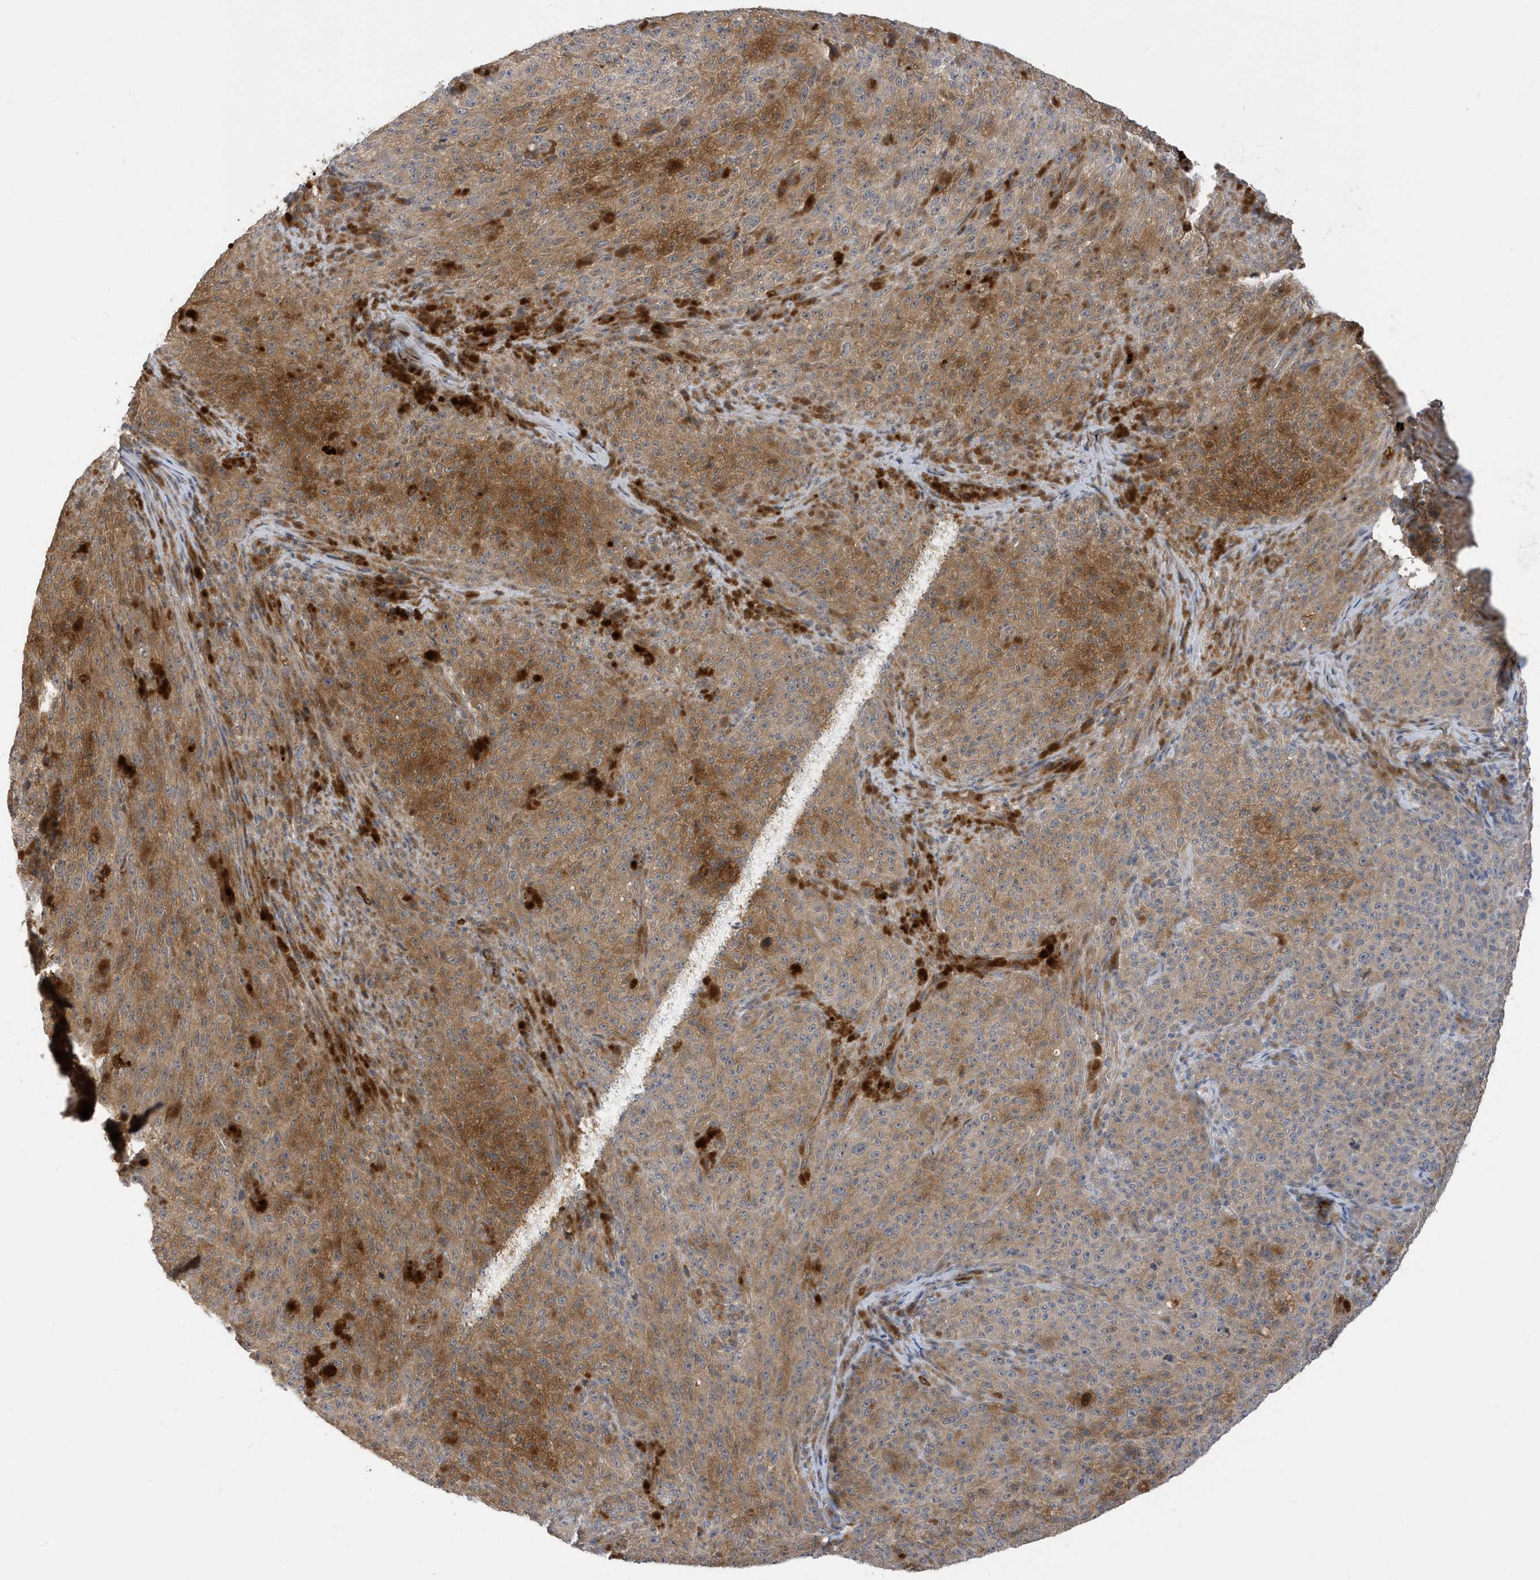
{"staining": {"intensity": "moderate", "quantity": "25%-75%", "location": "cytoplasmic/membranous"}, "tissue": "melanoma", "cell_type": "Tumor cells", "image_type": "cancer", "snomed": [{"axis": "morphology", "description": "Malignant melanoma, NOS"}, {"axis": "topography", "description": "Skin"}], "caption": "Immunohistochemistry histopathology image of malignant melanoma stained for a protein (brown), which exhibits medium levels of moderate cytoplasmic/membranous staining in about 25%-75% of tumor cells.", "gene": "LAPTM4A", "patient": {"sex": "female", "age": 82}}